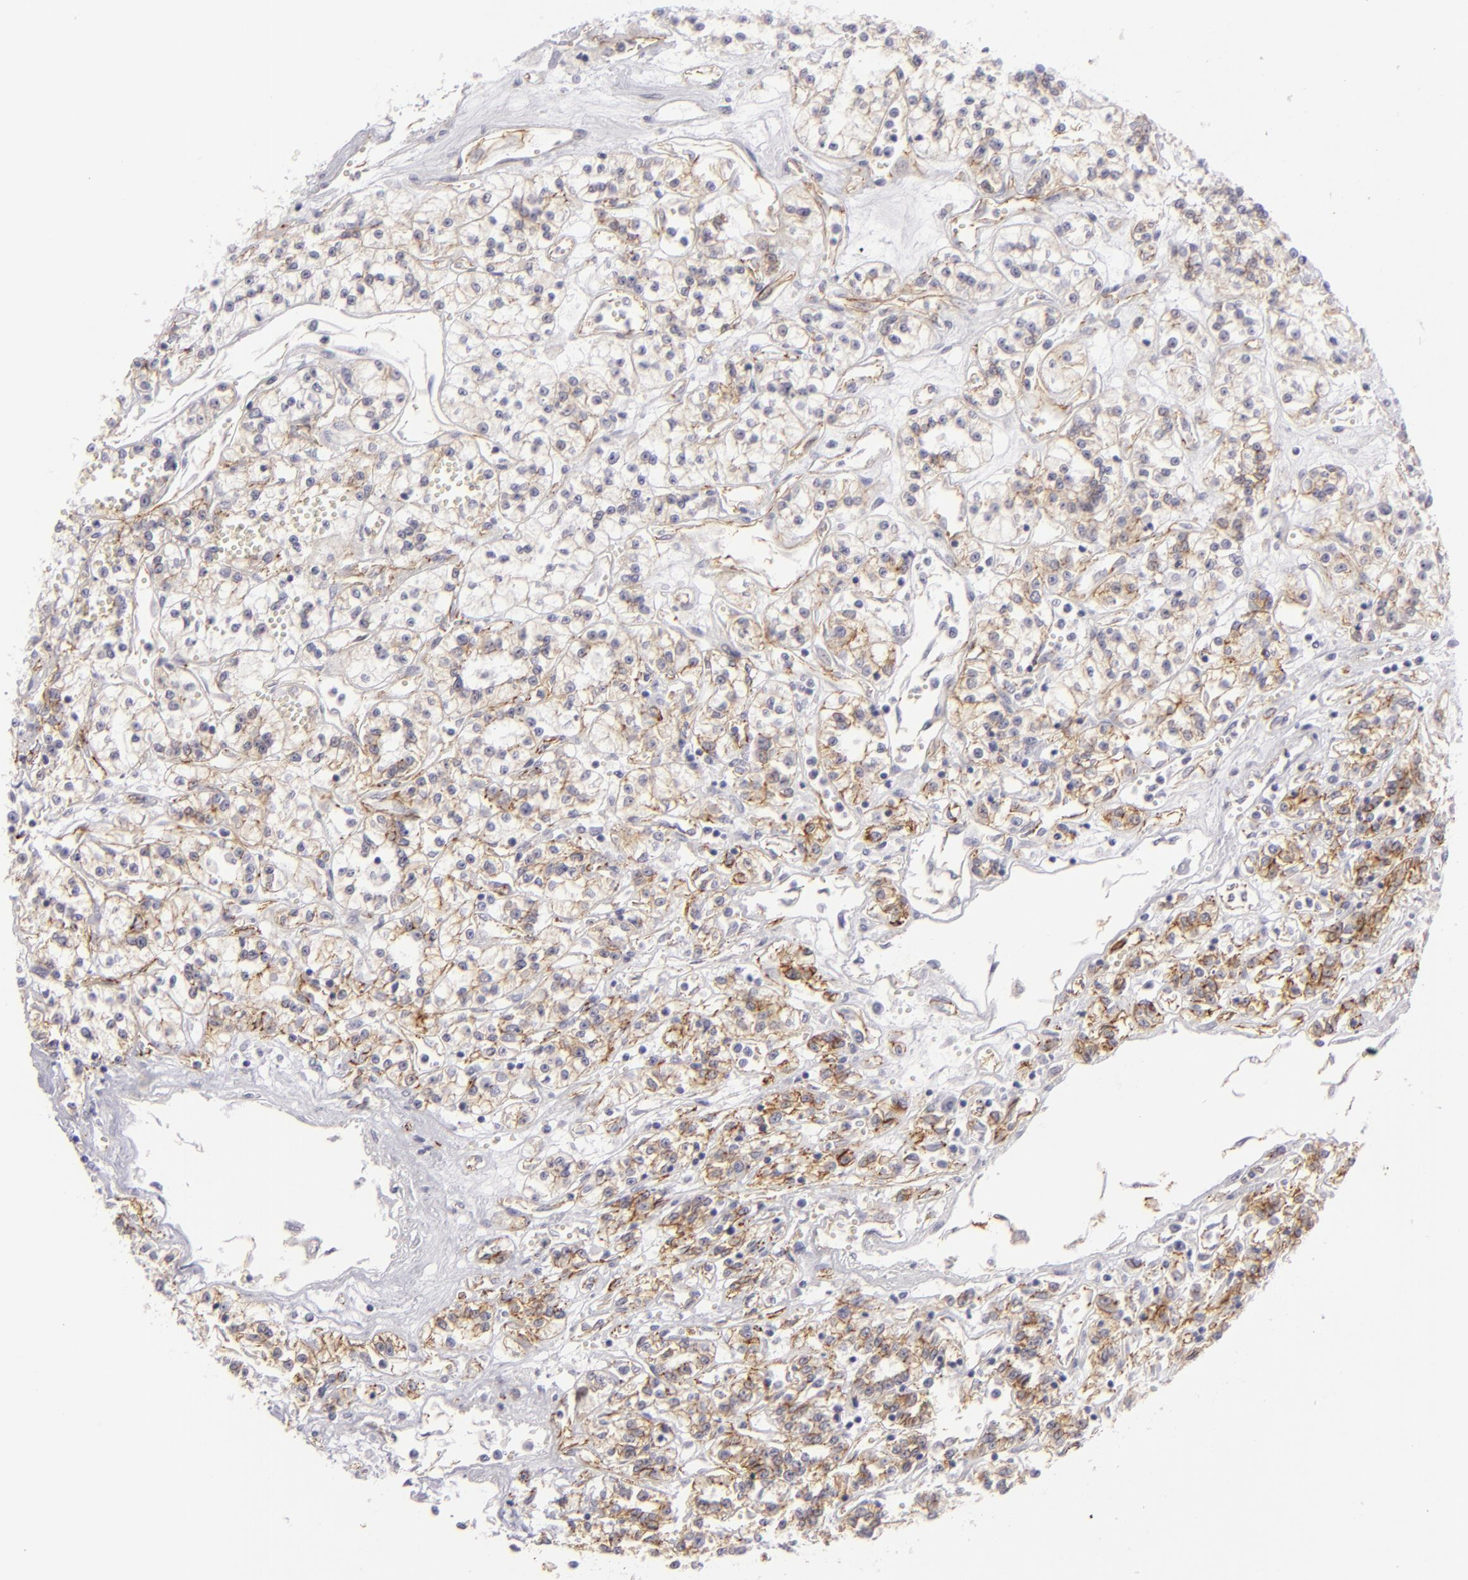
{"staining": {"intensity": "moderate", "quantity": "25%-75%", "location": "cytoplasmic/membranous"}, "tissue": "renal cancer", "cell_type": "Tumor cells", "image_type": "cancer", "snomed": [{"axis": "morphology", "description": "Adenocarcinoma, NOS"}, {"axis": "topography", "description": "Kidney"}], "caption": "Tumor cells display medium levels of moderate cytoplasmic/membranous staining in about 25%-75% of cells in renal cancer (adenocarcinoma). (brown staining indicates protein expression, while blue staining denotes nuclei).", "gene": "JUP", "patient": {"sex": "female", "age": 76}}